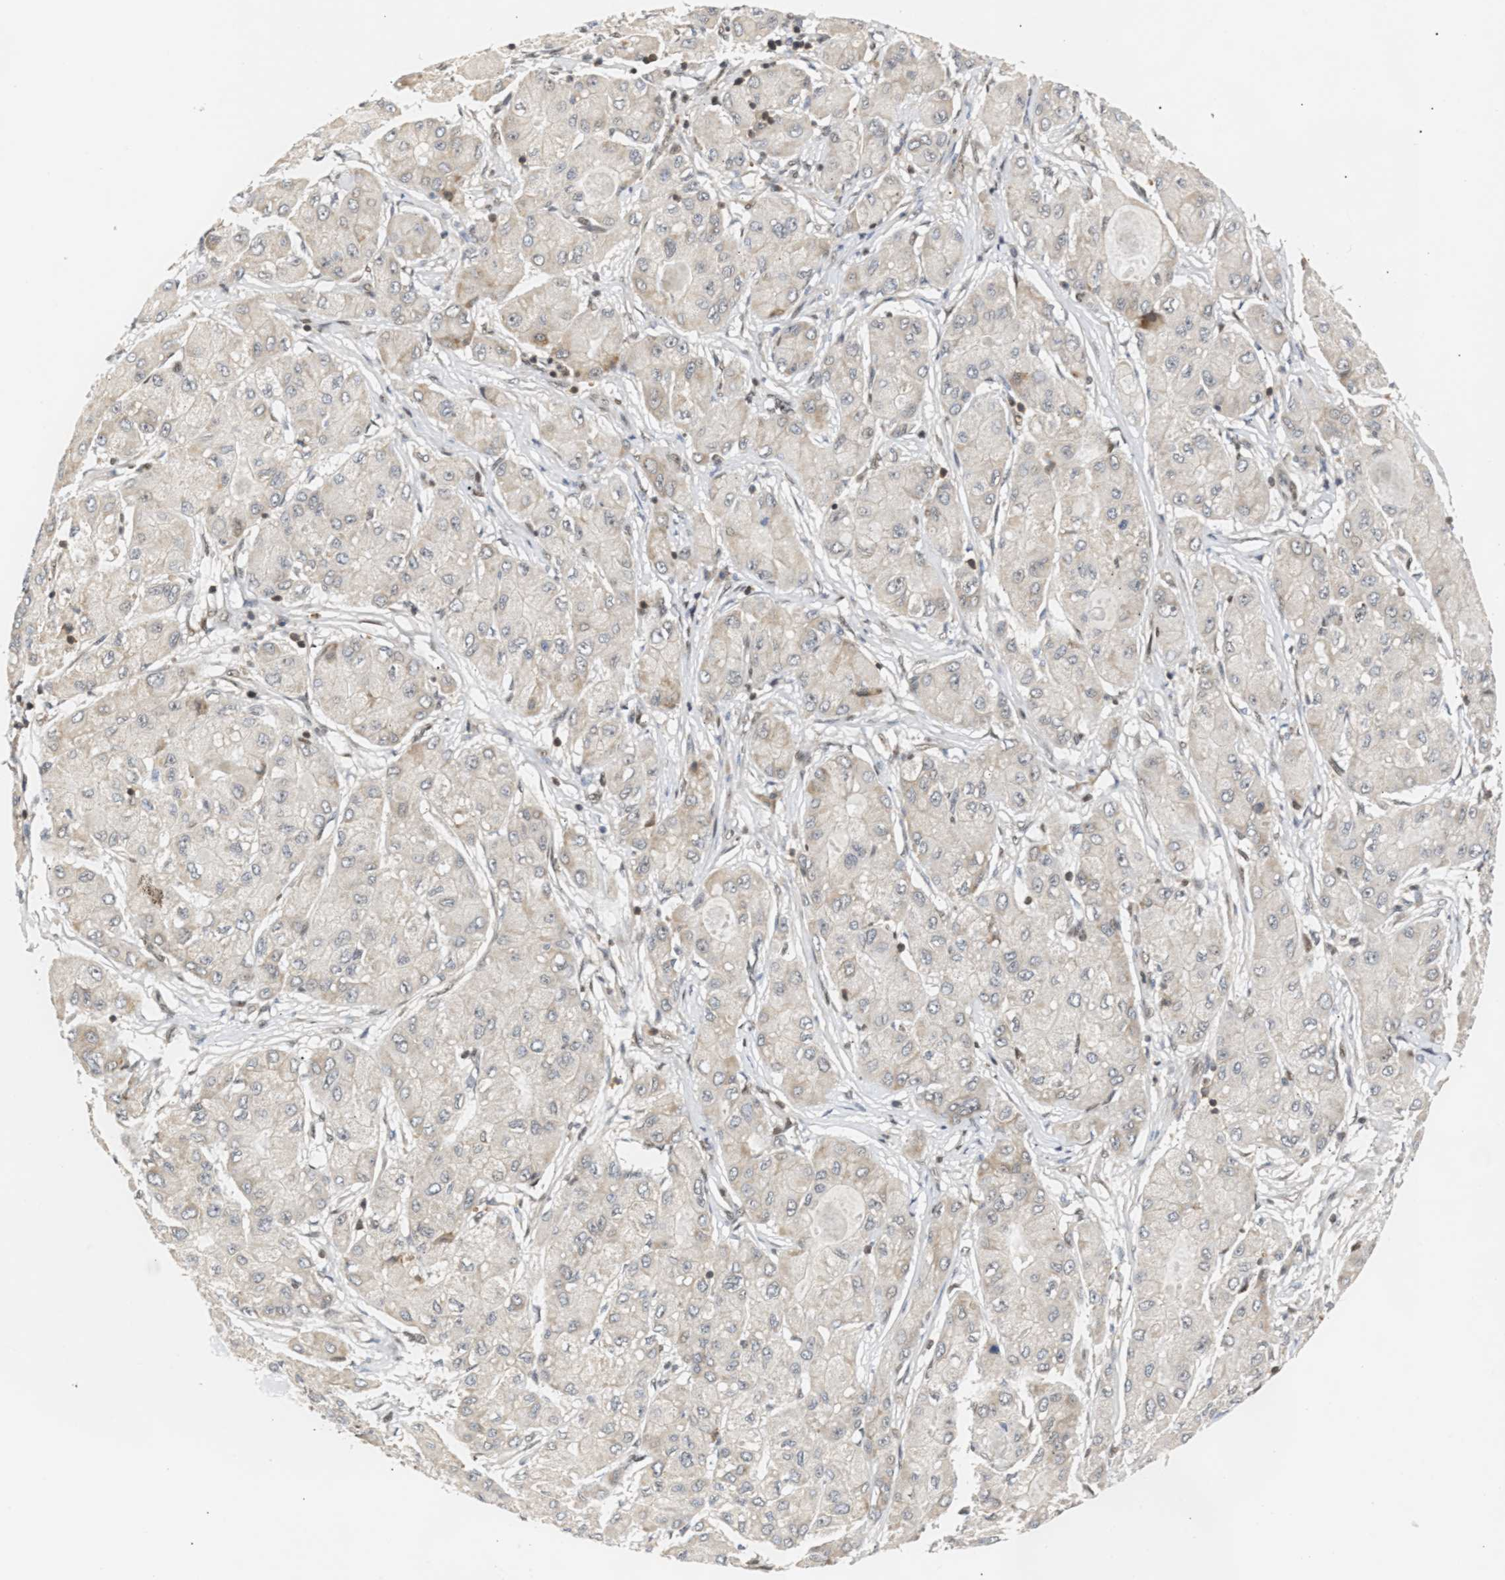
{"staining": {"intensity": "weak", "quantity": "25%-75%", "location": "nuclear"}, "tissue": "liver cancer", "cell_type": "Tumor cells", "image_type": "cancer", "snomed": [{"axis": "morphology", "description": "Carcinoma, Hepatocellular, NOS"}, {"axis": "topography", "description": "Liver"}], "caption": "Hepatocellular carcinoma (liver) stained for a protein reveals weak nuclear positivity in tumor cells. (DAB IHC, brown staining for protein, blue staining for nuclei).", "gene": "SSBP2", "patient": {"sex": "male", "age": 80}}